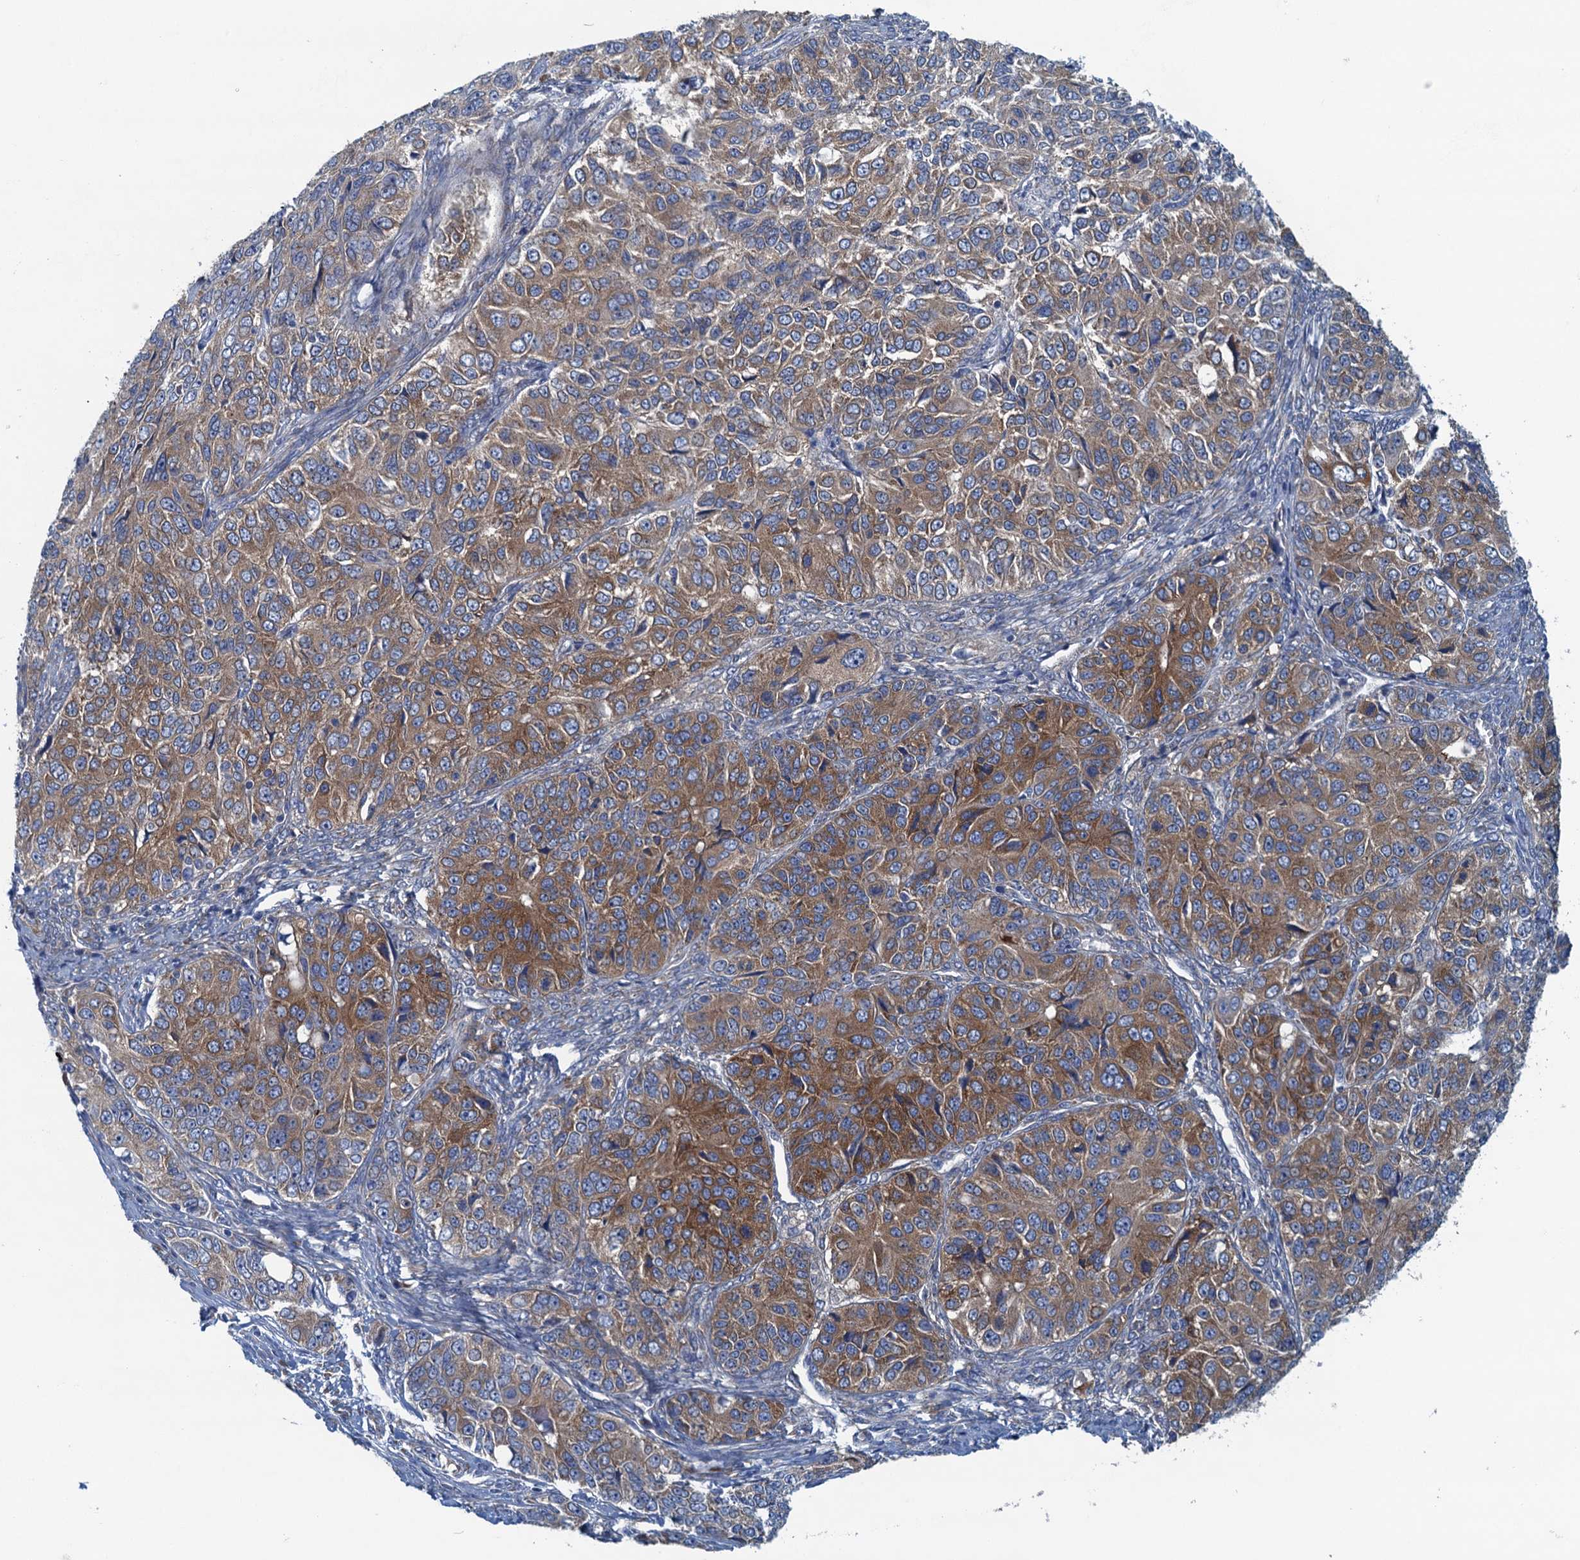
{"staining": {"intensity": "moderate", "quantity": ">75%", "location": "cytoplasmic/membranous"}, "tissue": "ovarian cancer", "cell_type": "Tumor cells", "image_type": "cancer", "snomed": [{"axis": "morphology", "description": "Carcinoma, endometroid"}, {"axis": "topography", "description": "Ovary"}], "caption": "Ovarian cancer was stained to show a protein in brown. There is medium levels of moderate cytoplasmic/membranous positivity in about >75% of tumor cells.", "gene": "MYDGF", "patient": {"sex": "female", "age": 51}}